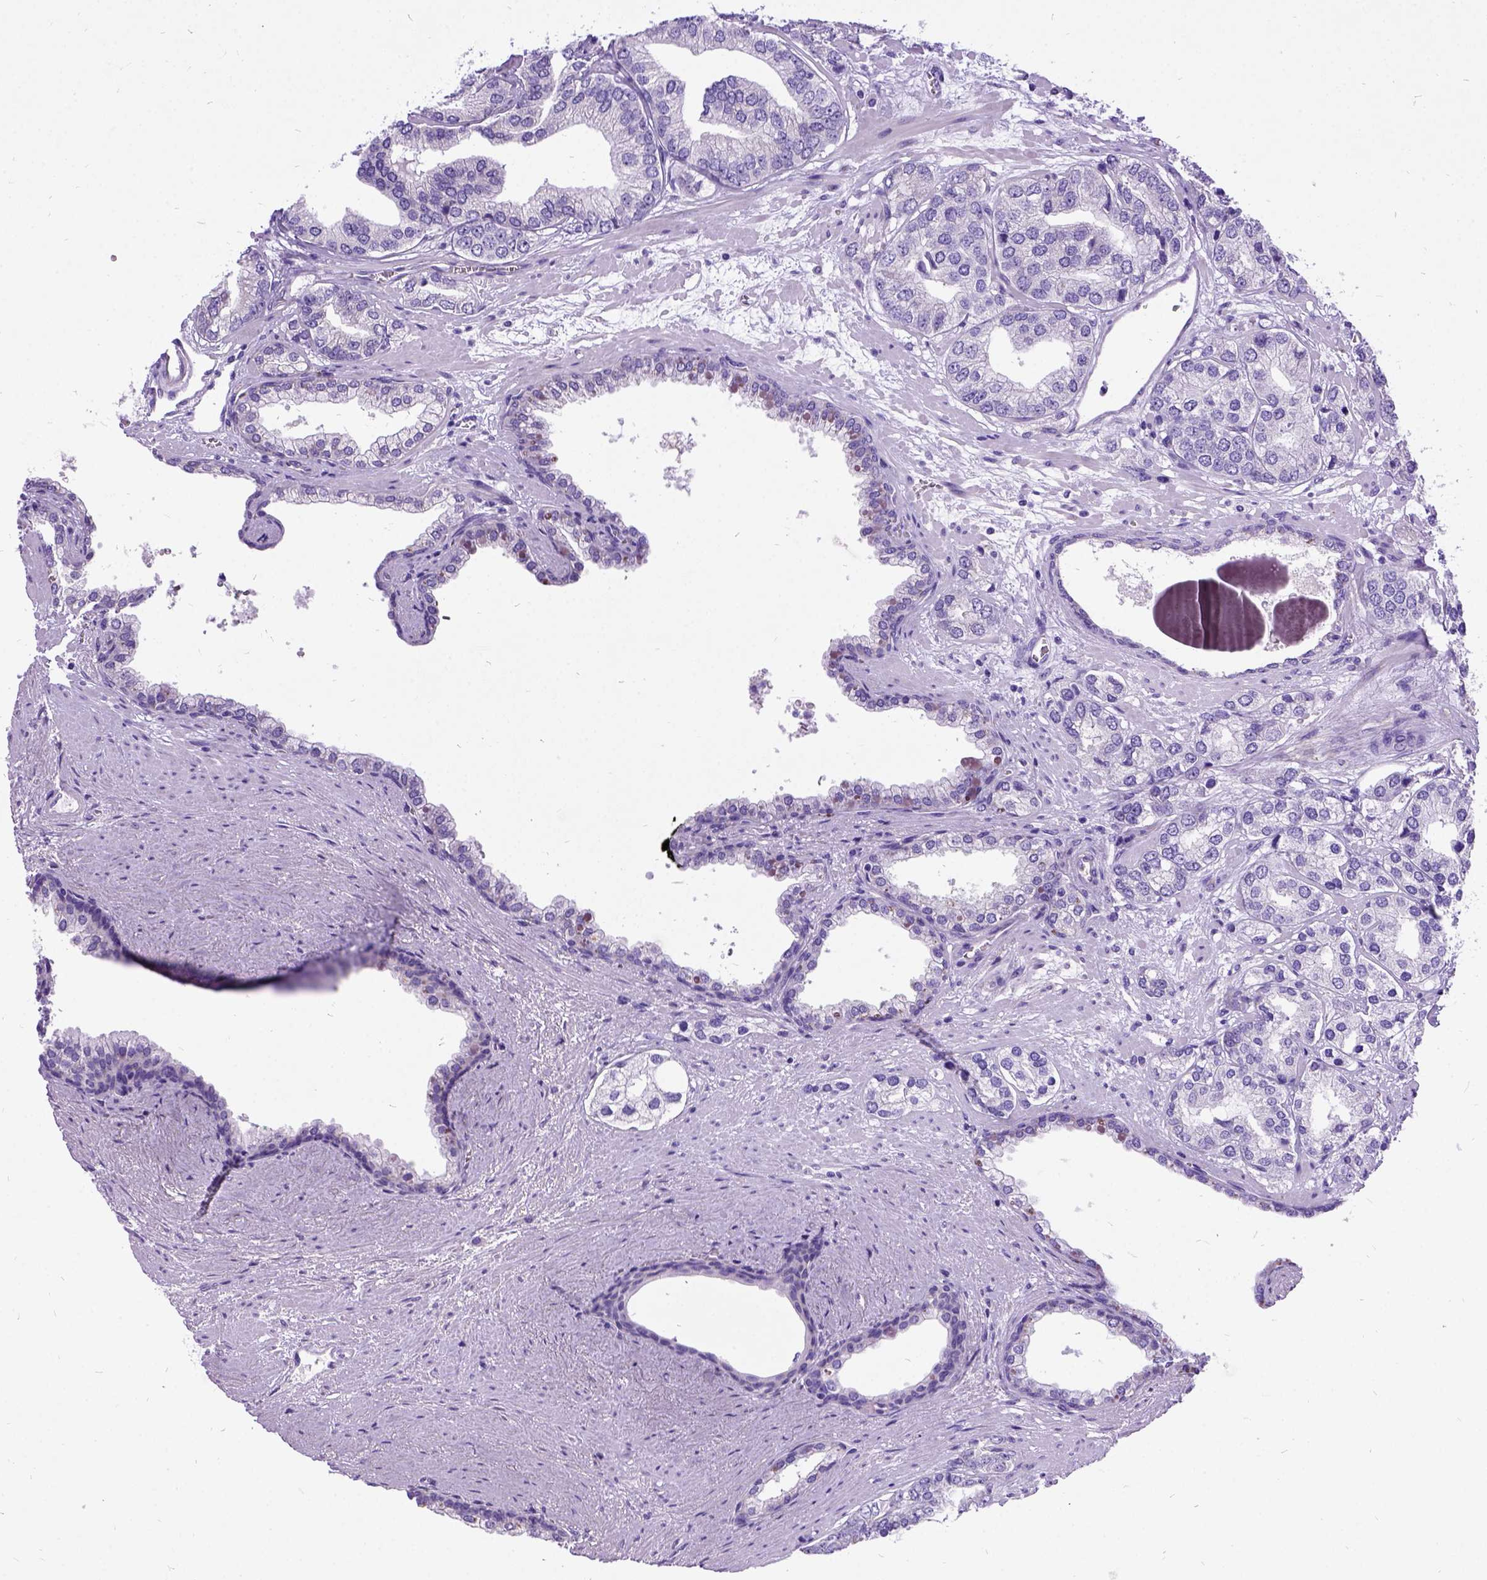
{"staining": {"intensity": "negative", "quantity": "none", "location": "none"}, "tissue": "prostate cancer", "cell_type": "Tumor cells", "image_type": "cancer", "snomed": [{"axis": "morphology", "description": "Adenocarcinoma, High grade"}, {"axis": "topography", "description": "Prostate"}], "caption": "Prostate cancer stained for a protein using immunohistochemistry (IHC) exhibits no staining tumor cells.", "gene": "CFAP54", "patient": {"sex": "male", "age": 58}}